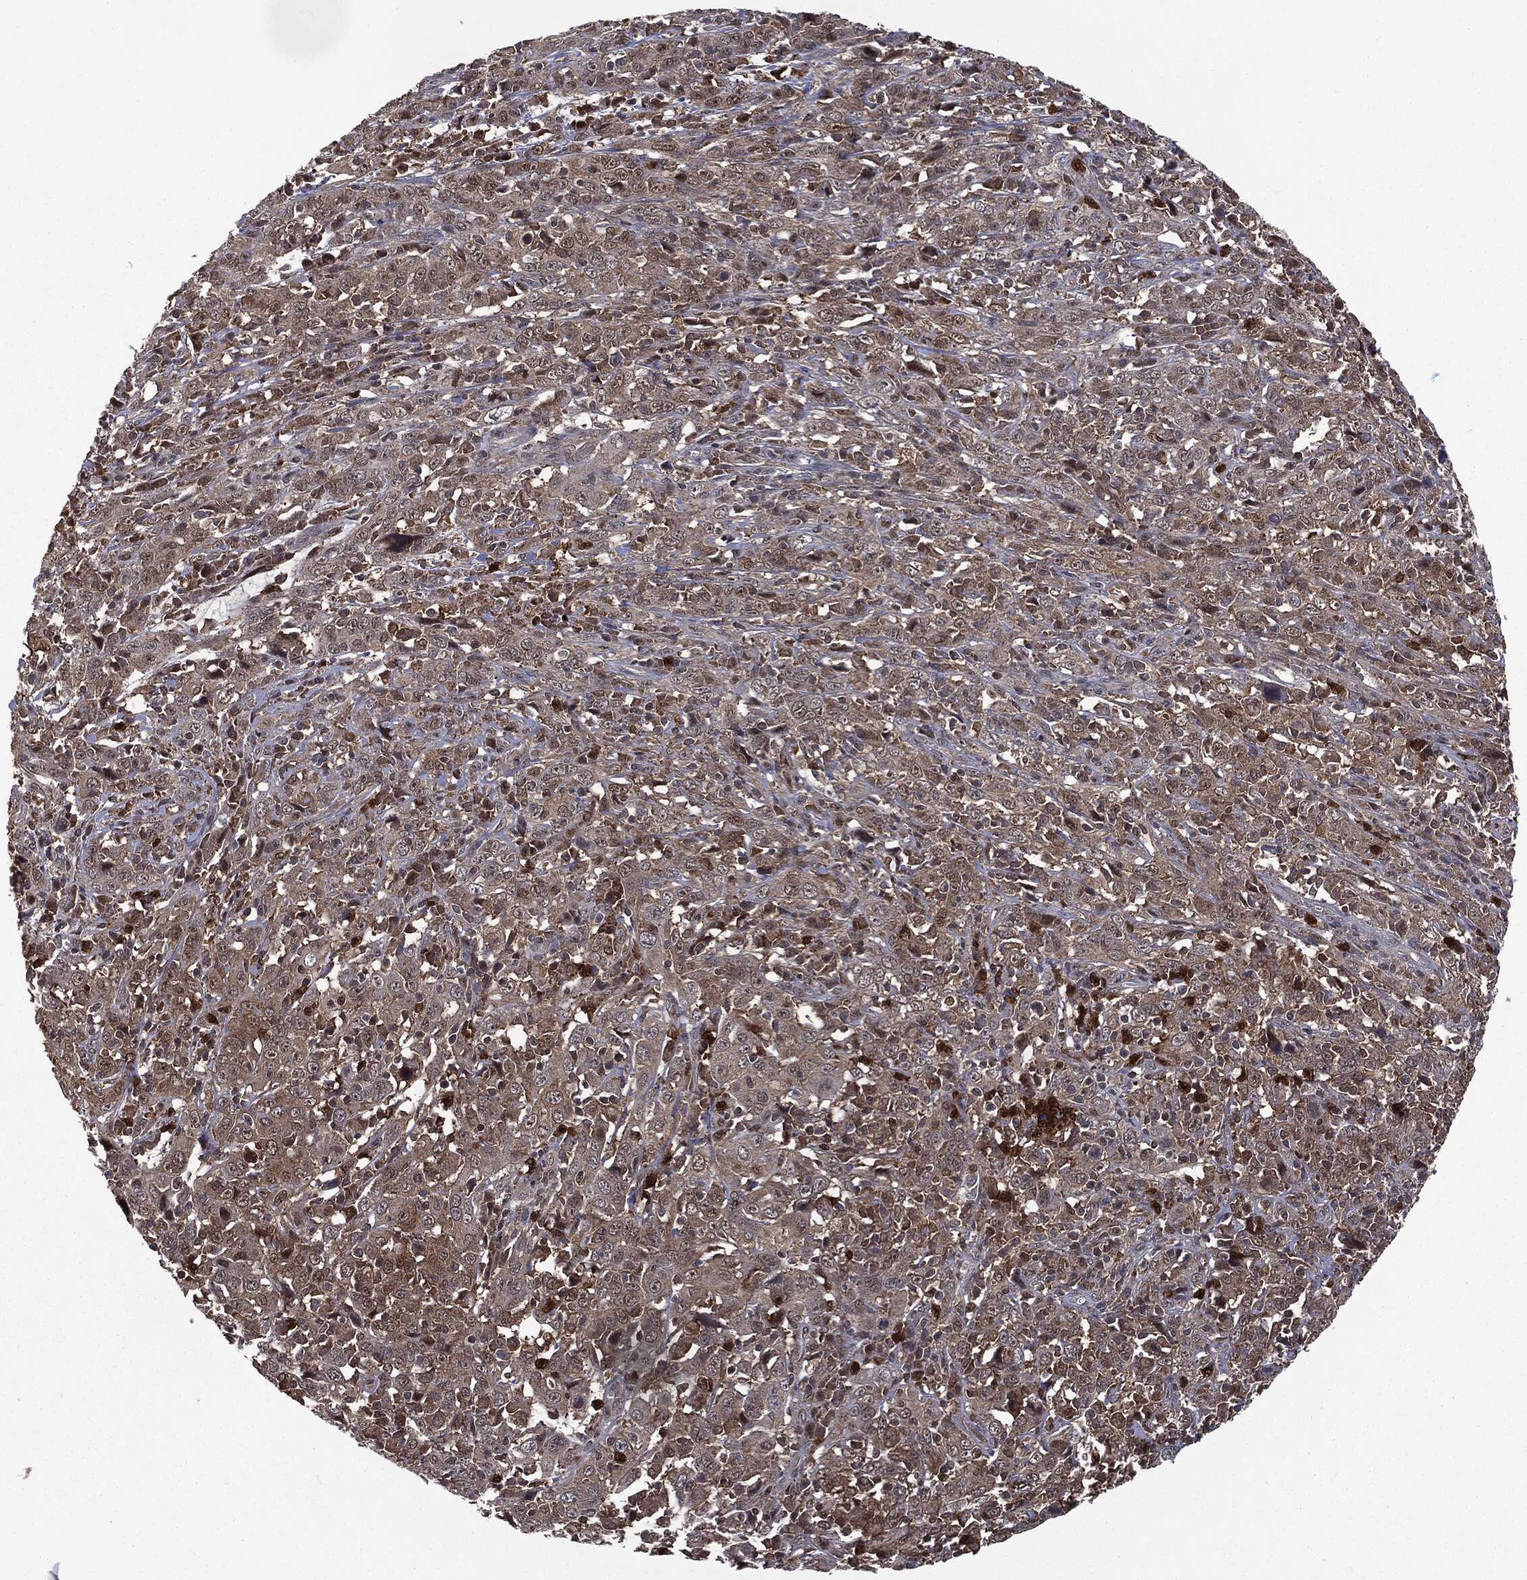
{"staining": {"intensity": "weak", "quantity": "25%-75%", "location": "cytoplasmic/membranous"}, "tissue": "cervical cancer", "cell_type": "Tumor cells", "image_type": "cancer", "snomed": [{"axis": "morphology", "description": "Squamous cell carcinoma, NOS"}, {"axis": "topography", "description": "Cervix"}], "caption": "Immunohistochemistry (IHC) micrograph of neoplastic tissue: human squamous cell carcinoma (cervical) stained using IHC demonstrates low levels of weak protein expression localized specifically in the cytoplasmic/membranous of tumor cells, appearing as a cytoplasmic/membranous brown color.", "gene": "GPI", "patient": {"sex": "female", "age": 46}}